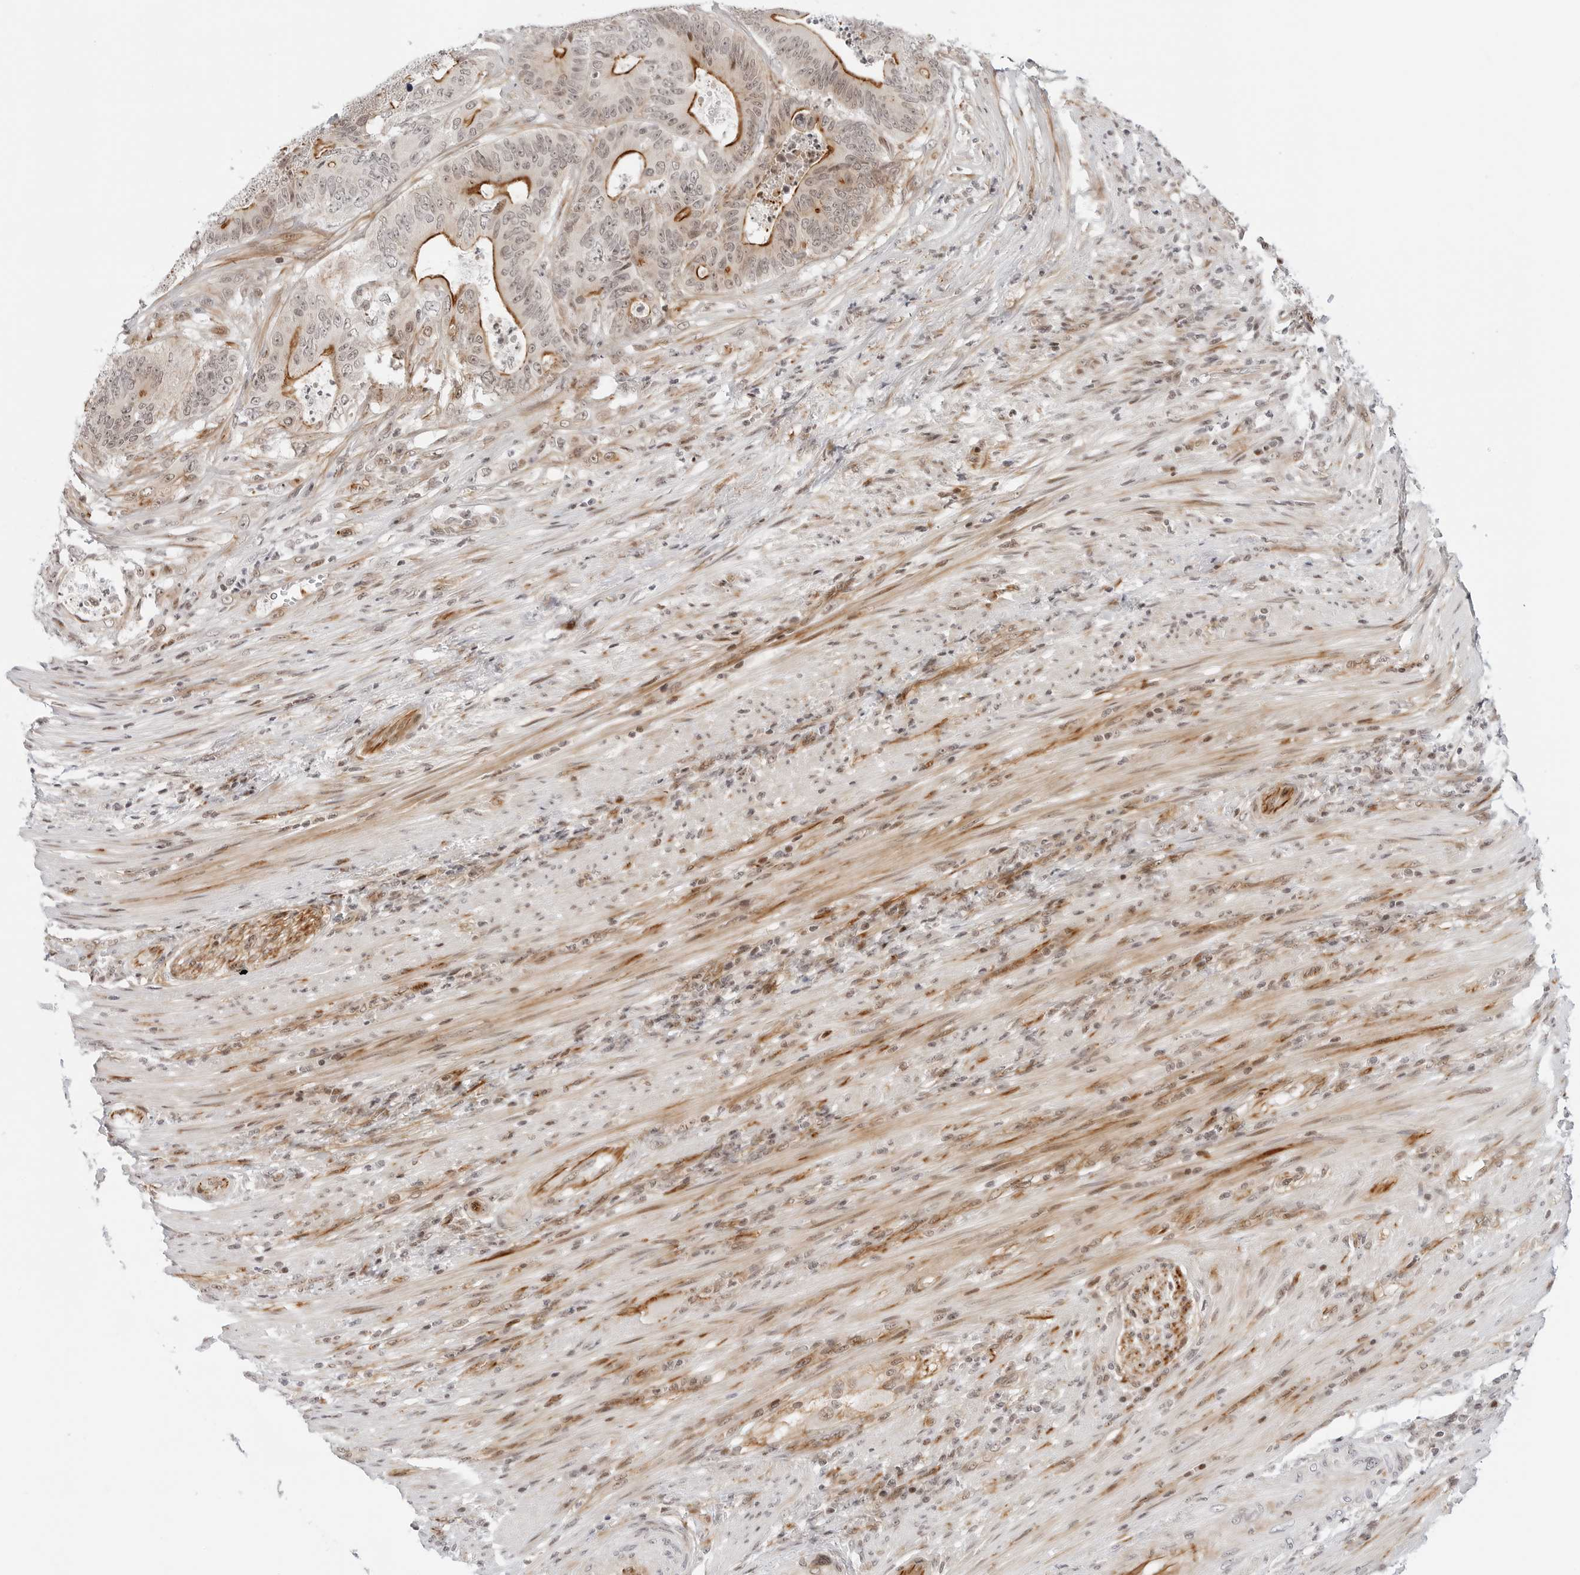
{"staining": {"intensity": "strong", "quantity": "<25%", "location": "cytoplasmic/membranous,nuclear"}, "tissue": "colorectal cancer", "cell_type": "Tumor cells", "image_type": "cancer", "snomed": [{"axis": "morphology", "description": "Adenocarcinoma, NOS"}, {"axis": "topography", "description": "Colon"}], "caption": "Colorectal cancer stained for a protein (brown) exhibits strong cytoplasmic/membranous and nuclear positive positivity in about <25% of tumor cells.", "gene": "ZNF613", "patient": {"sex": "male", "age": 83}}